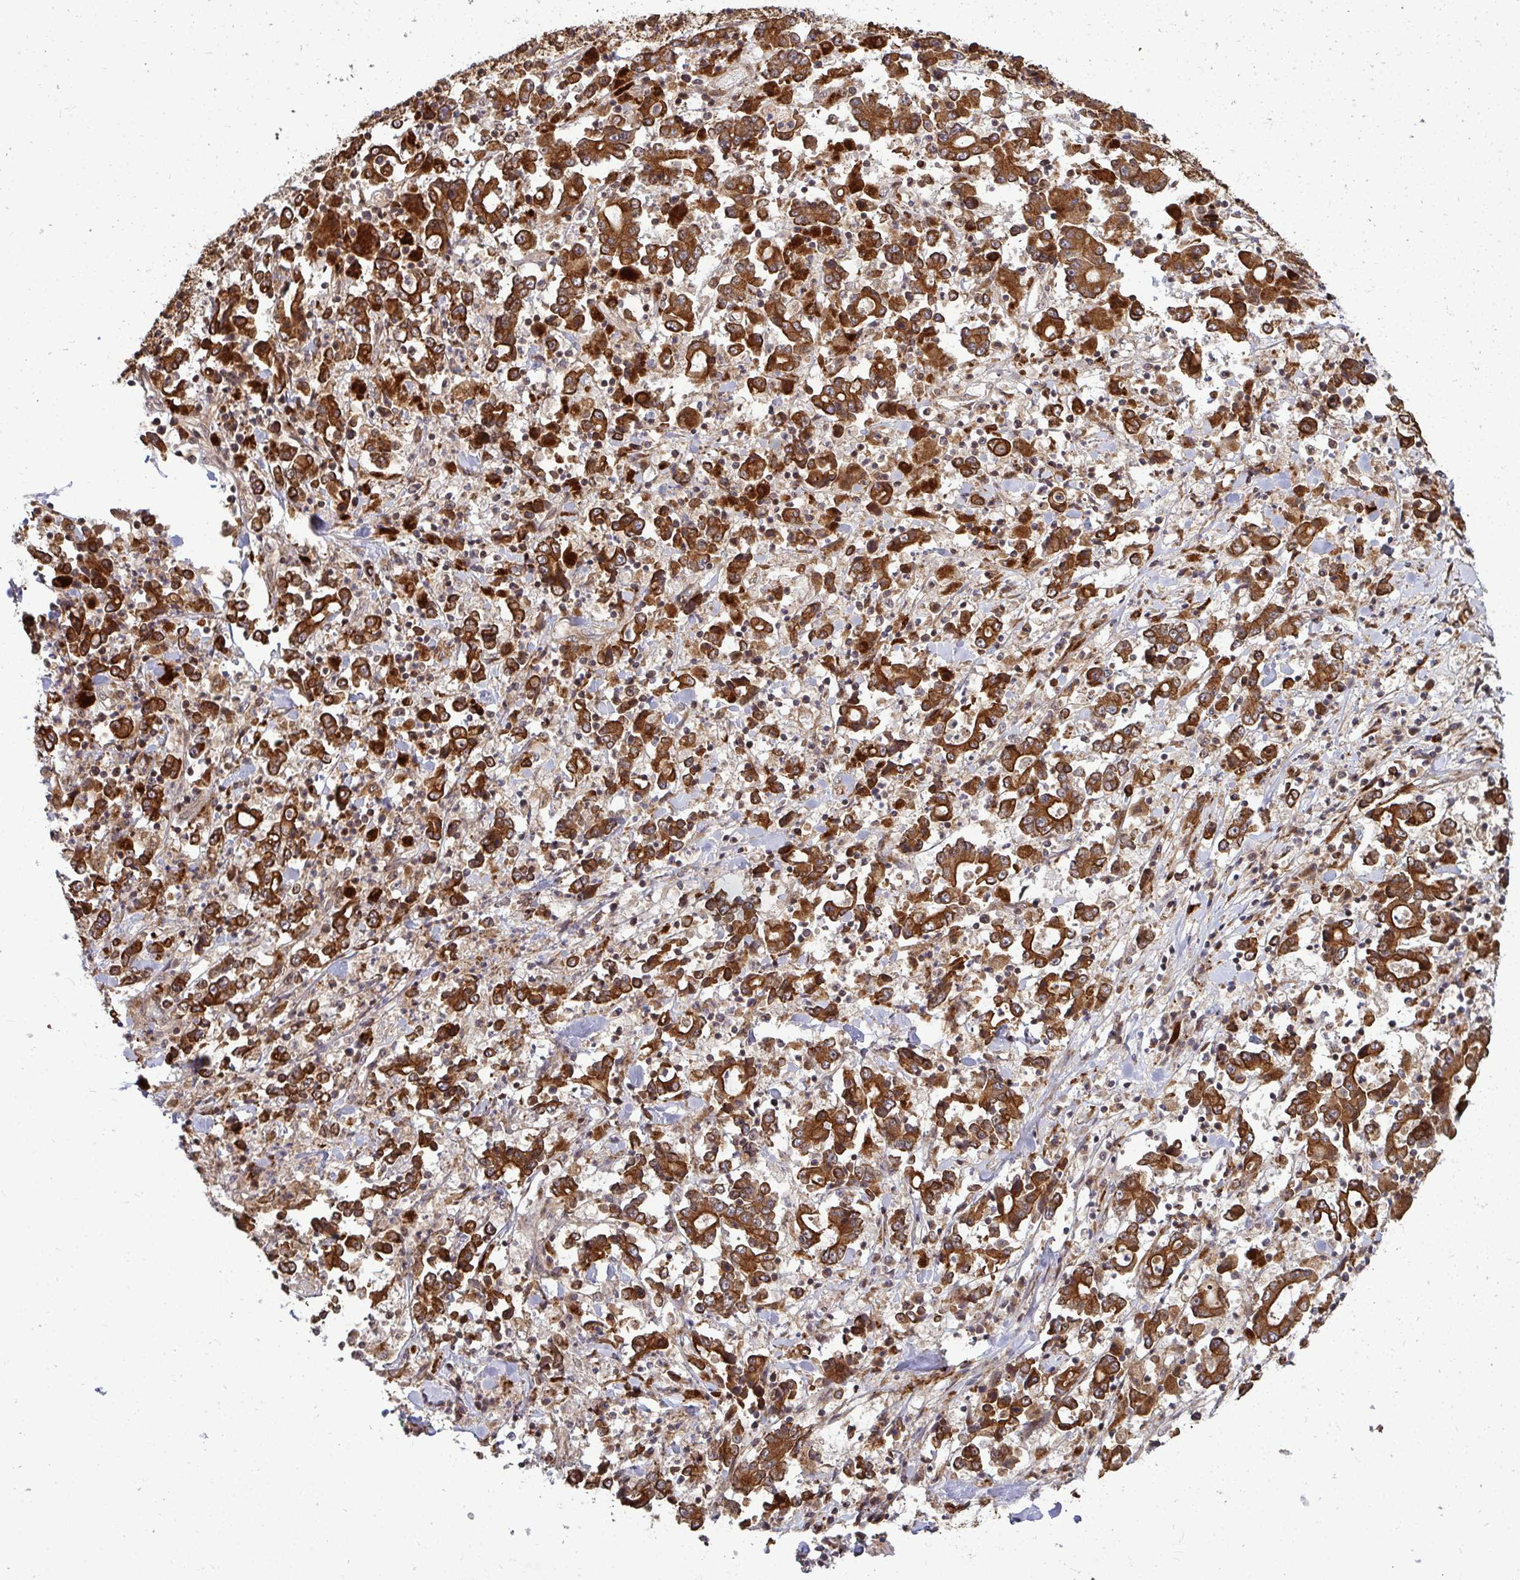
{"staining": {"intensity": "strong", "quantity": ">75%", "location": "cytoplasmic/membranous"}, "tissue": "stomach cancer", "cell_type": "Tumor cells", "image_type": "cancer", "snomed": [{"axis": "morphology", "description": "Adenocarcinoma, NOS"}, {"axis": "topography", "description": "Stomach, upper"}], "caption": "Immunohistochemical staining of stomach cancer (adenocarcinoma) exhibits strong cytoplasmic/membranous protein positivity in about >75% of tumor cells.", "gene": "TRIM44", "patient": {"sex": "male", "age": 68}}